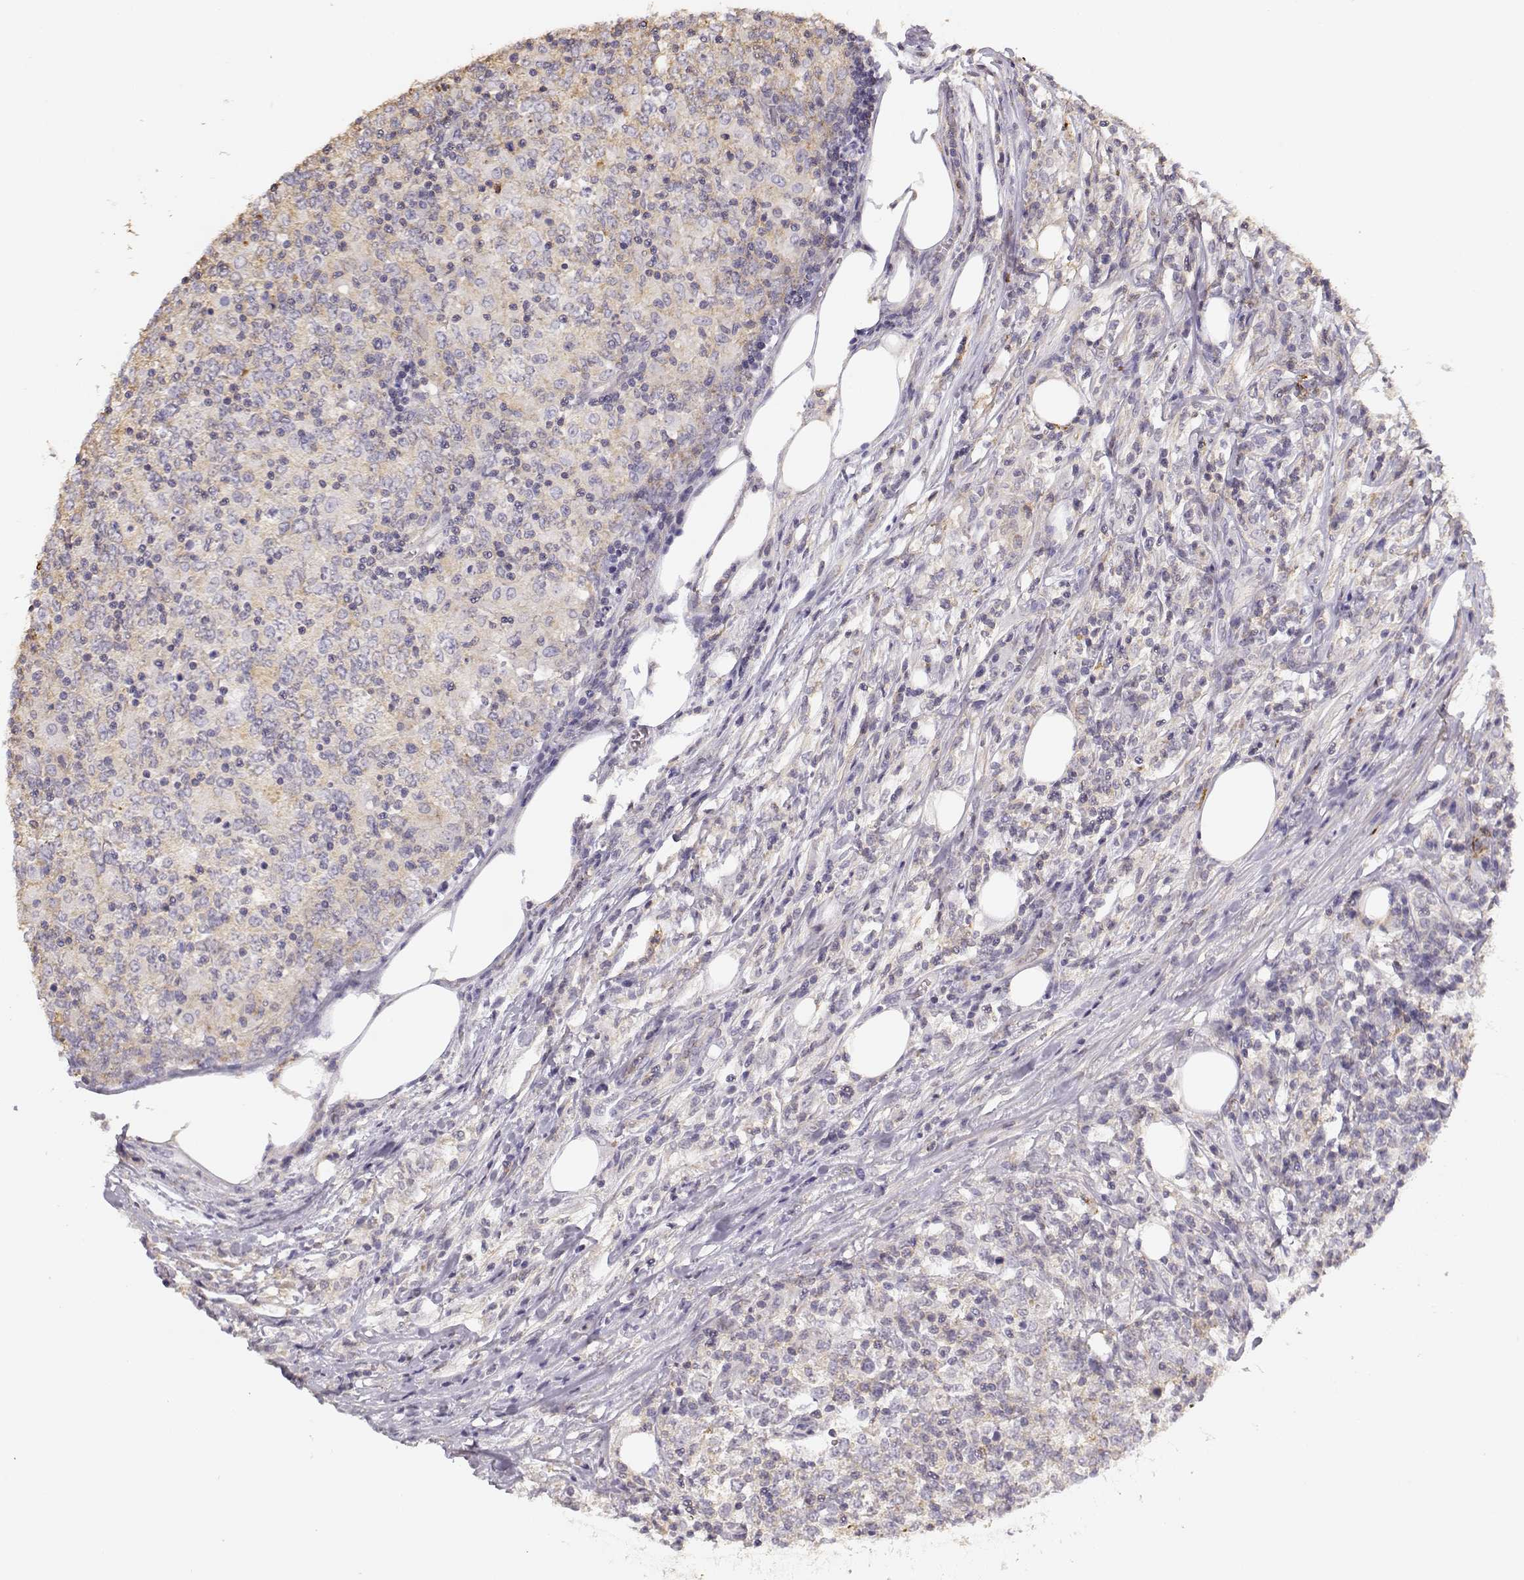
{"staining": {"intensity": "negative", "quantity": "none", "location": "none"}, "tissue": "lymphoma", "cell_type": "Tumor cells", "image_type": "cancer", "snomed": [{"axis": "morphology", "description": "Malignant lymphoma, non-Hodgkin's type, High grade"}, {"axis": "topography", "description": "Lymph node"}], "caption": "Image shows no significant protein positivity in tumor cells of malignant lymphoma, non-Hodgkin's type (high-grade).", "gene": "DAPL1", "patient": {"sex": "female", "age": 84}}